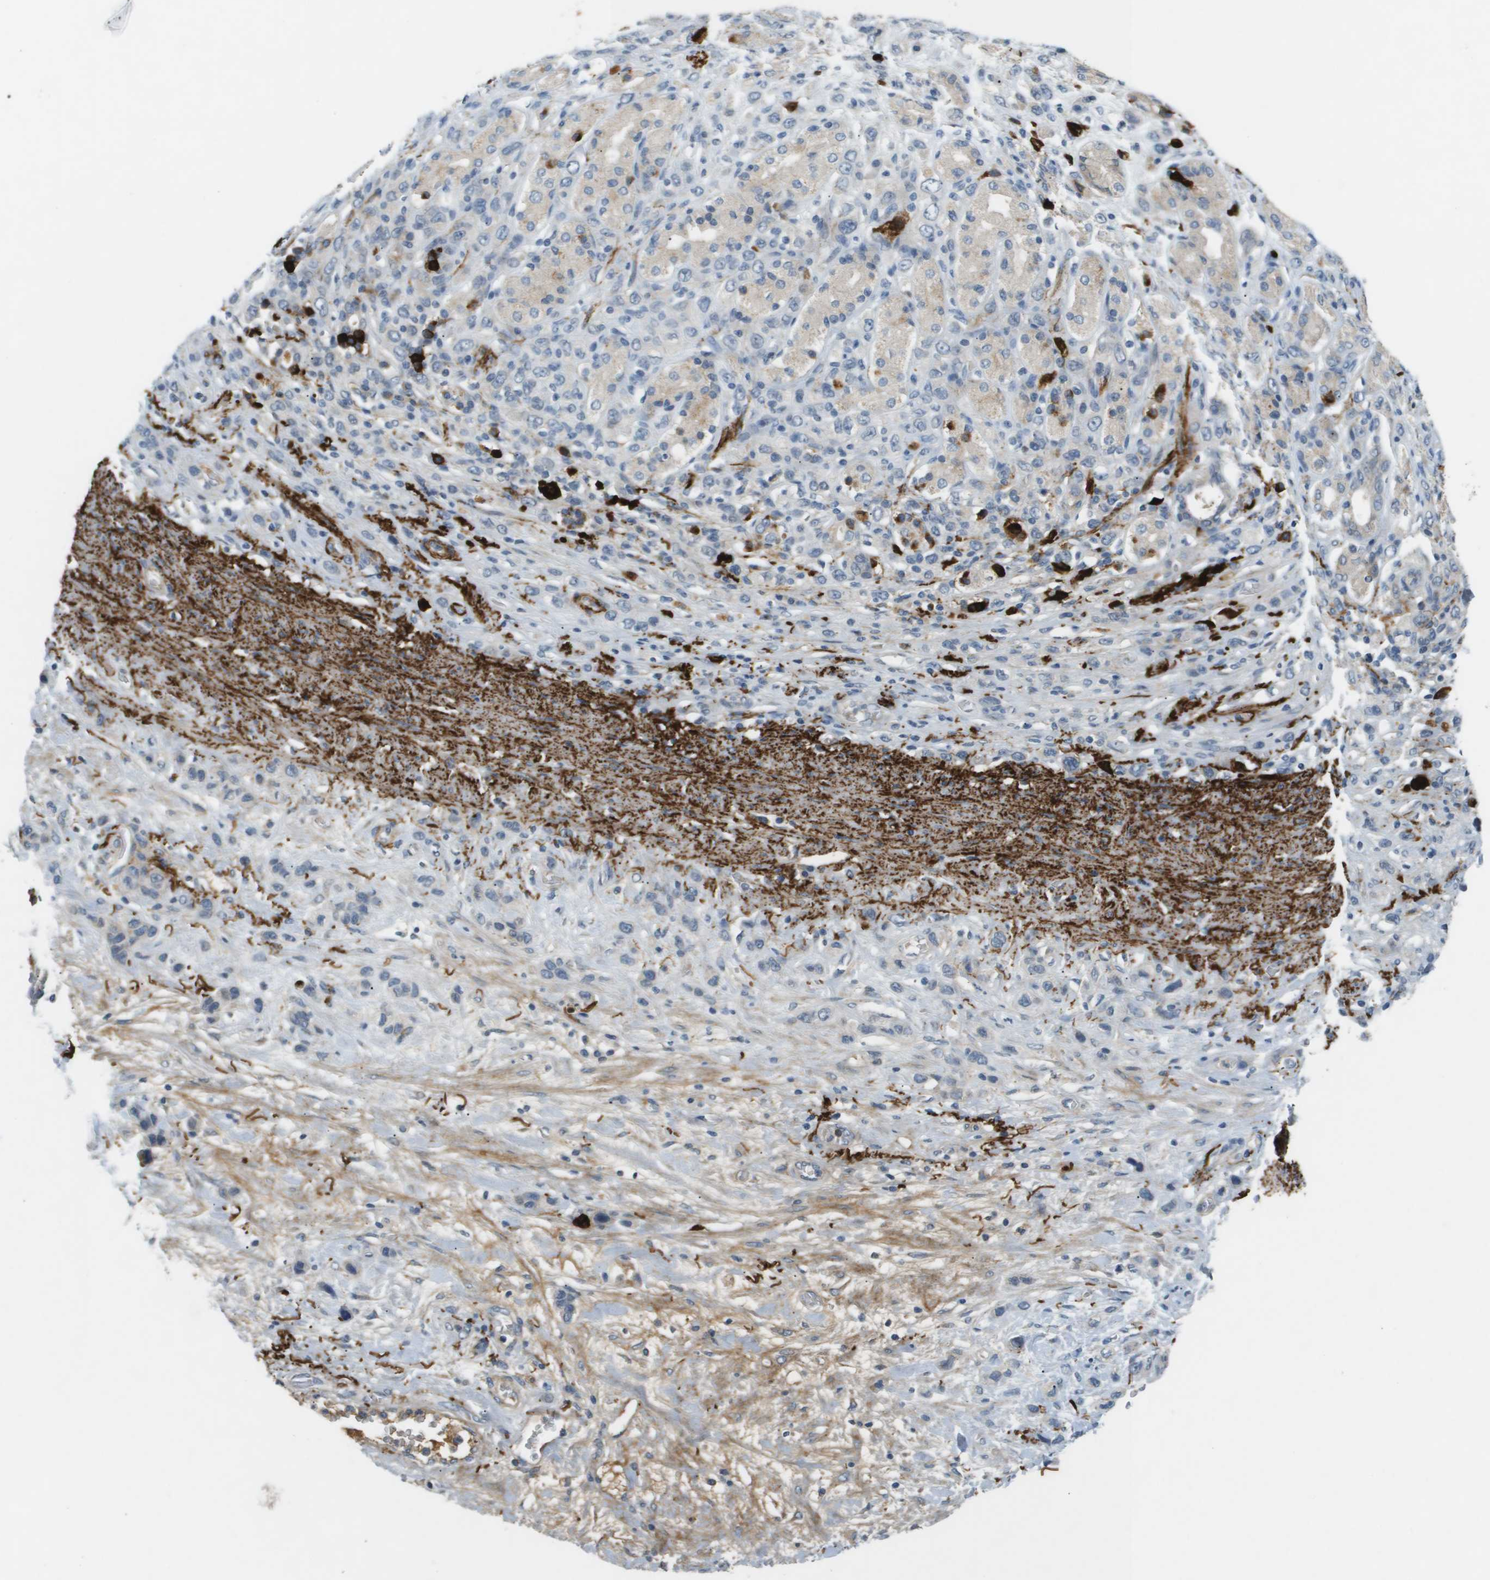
{"staining": {"intensity": "negative", "quantity": "none", "location": "none"}, "tissue": "stomach cancer", "cell_type": "Tumor cells", "image_type": "cancer", "snomed": [{"axis": "morphology", "description": "Adenocarcinoma, NOS"}, {"axis": "morphology", "description": "Adenocarcinoma, High grade"}, {"axis": "topography", "description": "Stomach, upper"}, {"axis": "topography", "description": "Stomach, lower"}], "caption": "Protein analysis of stomach cancer shows no significant positivity in tumor cells.", "gene": "VTN", "patient": {"sex": "female", "age": 65}}